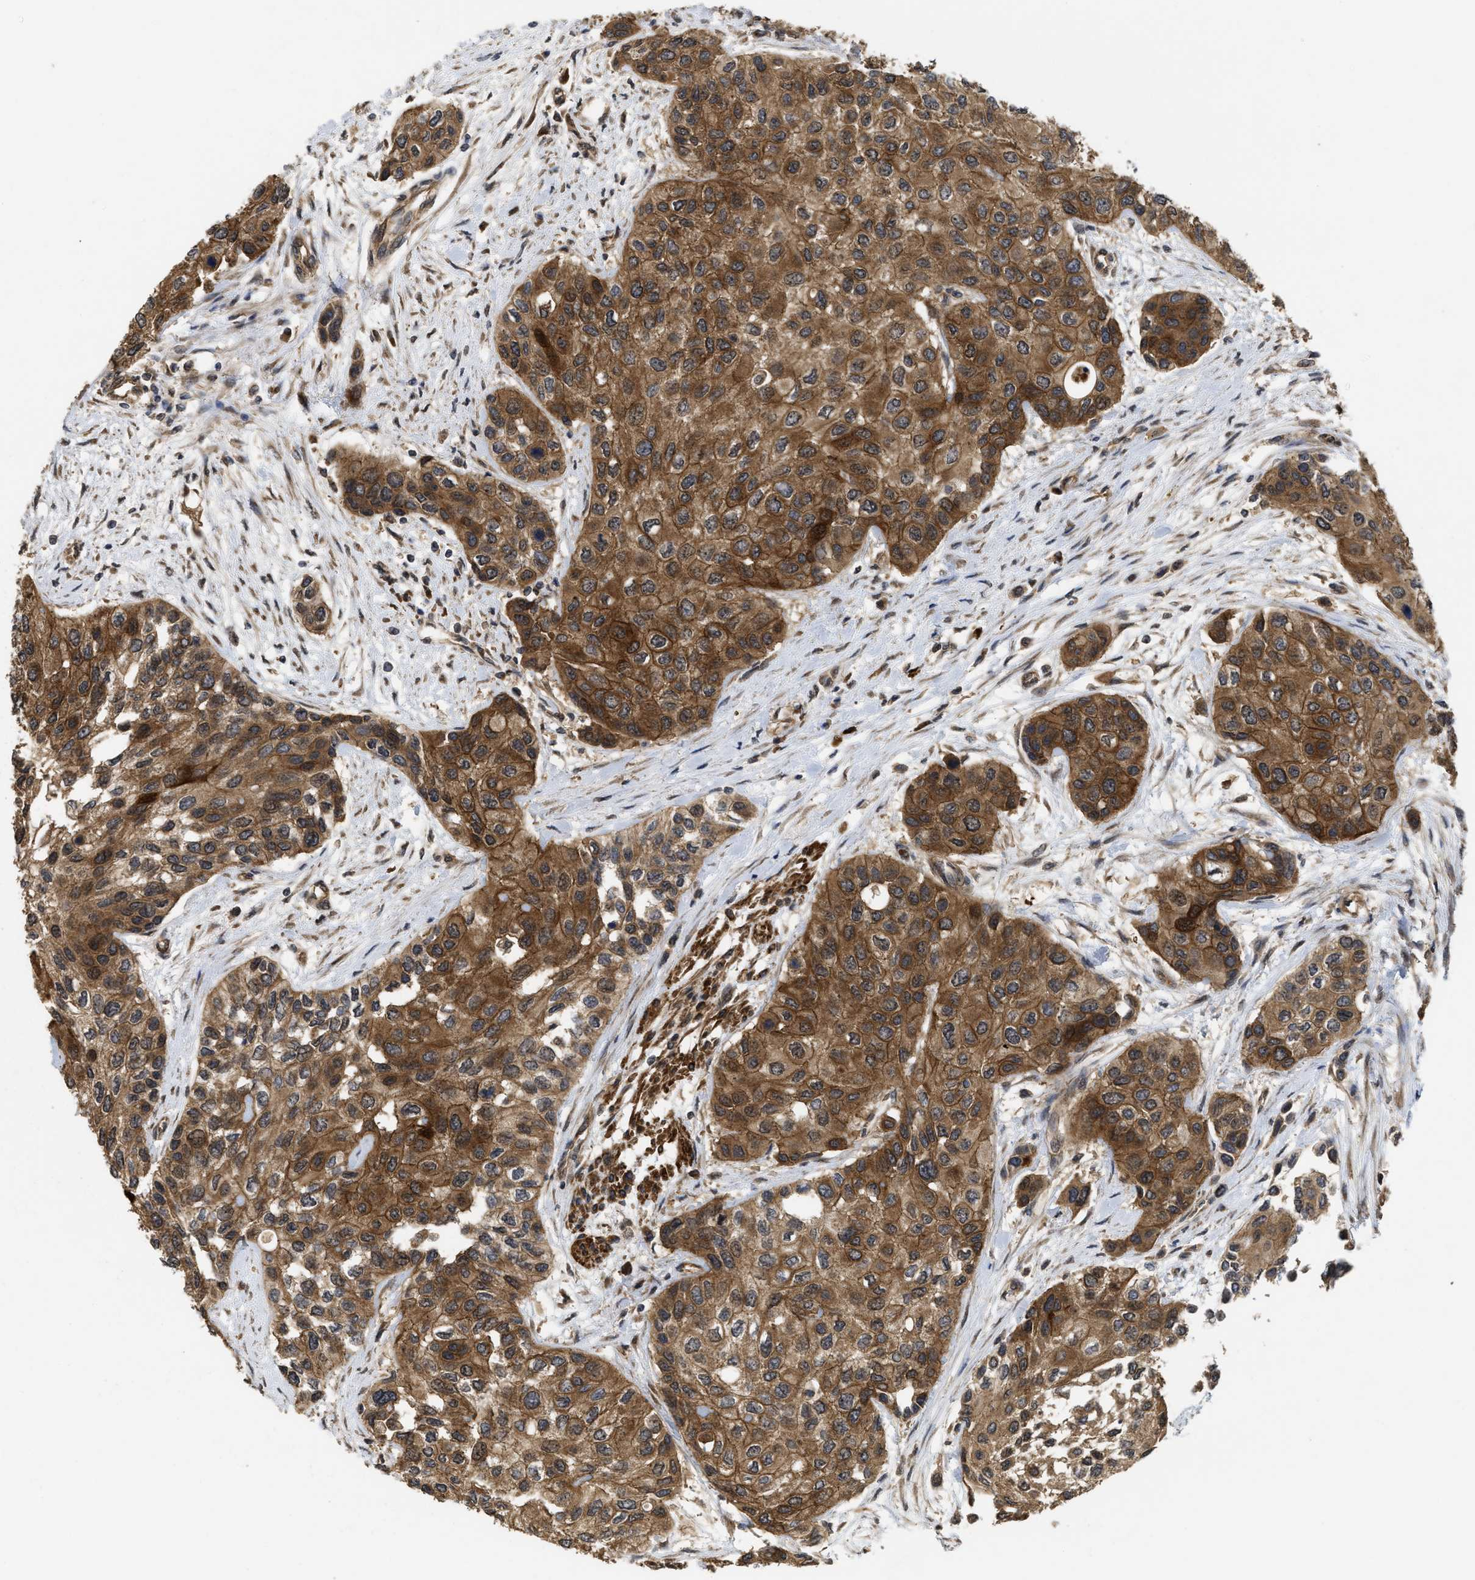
{"staining": {"intensity": "moderate", "quantity": ">75%", "location": "cytoplasmic/membranous"}, "tissue": "urothelial cancer", "cell_type": "Tumor cells", "image_type": "cancer", "snomed": [{"axis": "morphology", "description": "Urothelial carcinoma, High grade"}, {"axis": "topography", "description": "Urinary bladder"}], "caption": "Human urothelial cancer stained with a protein marker demonstrates moderate staining in tumor cells.", "gene": "FZD6", "patient": {"sex": "female", "age": 56}}